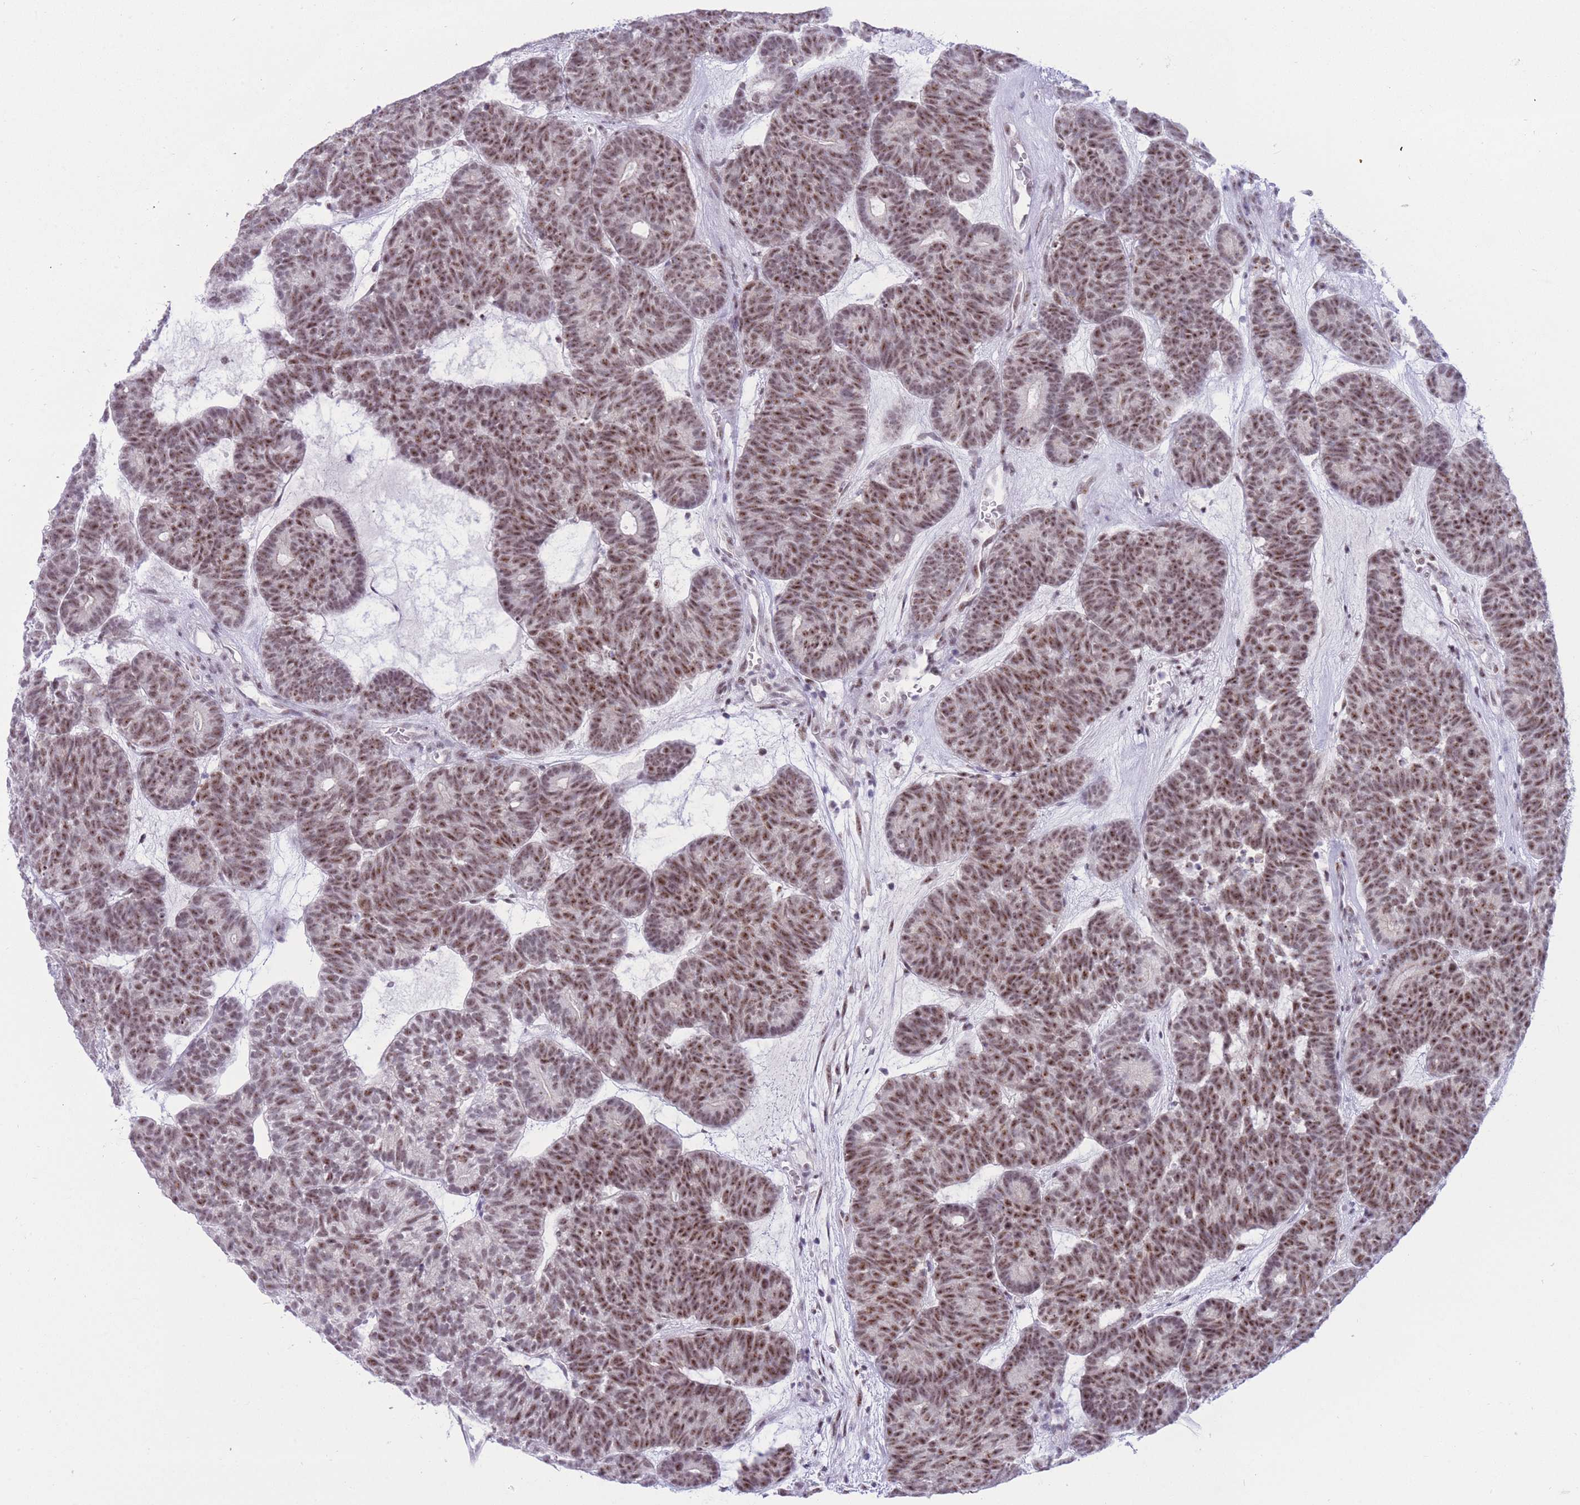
{"staining": {"intensity": "moderate", "quantity": ">75%", "location": "nuclear"}, "tissue": "head and neck cancer", "cell_type": "Tumor cells", "image_type": "cancer", "snomed": [{"axis": "morphology", "description": "Adenocarcinoma, NOS"}, {"axis": "topography", "description": "Head-Neck"}], "caption": "Adenocarcinoma (head and neck) stained with IHC reveals moderate nuclear positivity in approximately >75% of tumor cells.", "gene": "CYP2B6", "patient": {"sex": "female", "age": 81}}